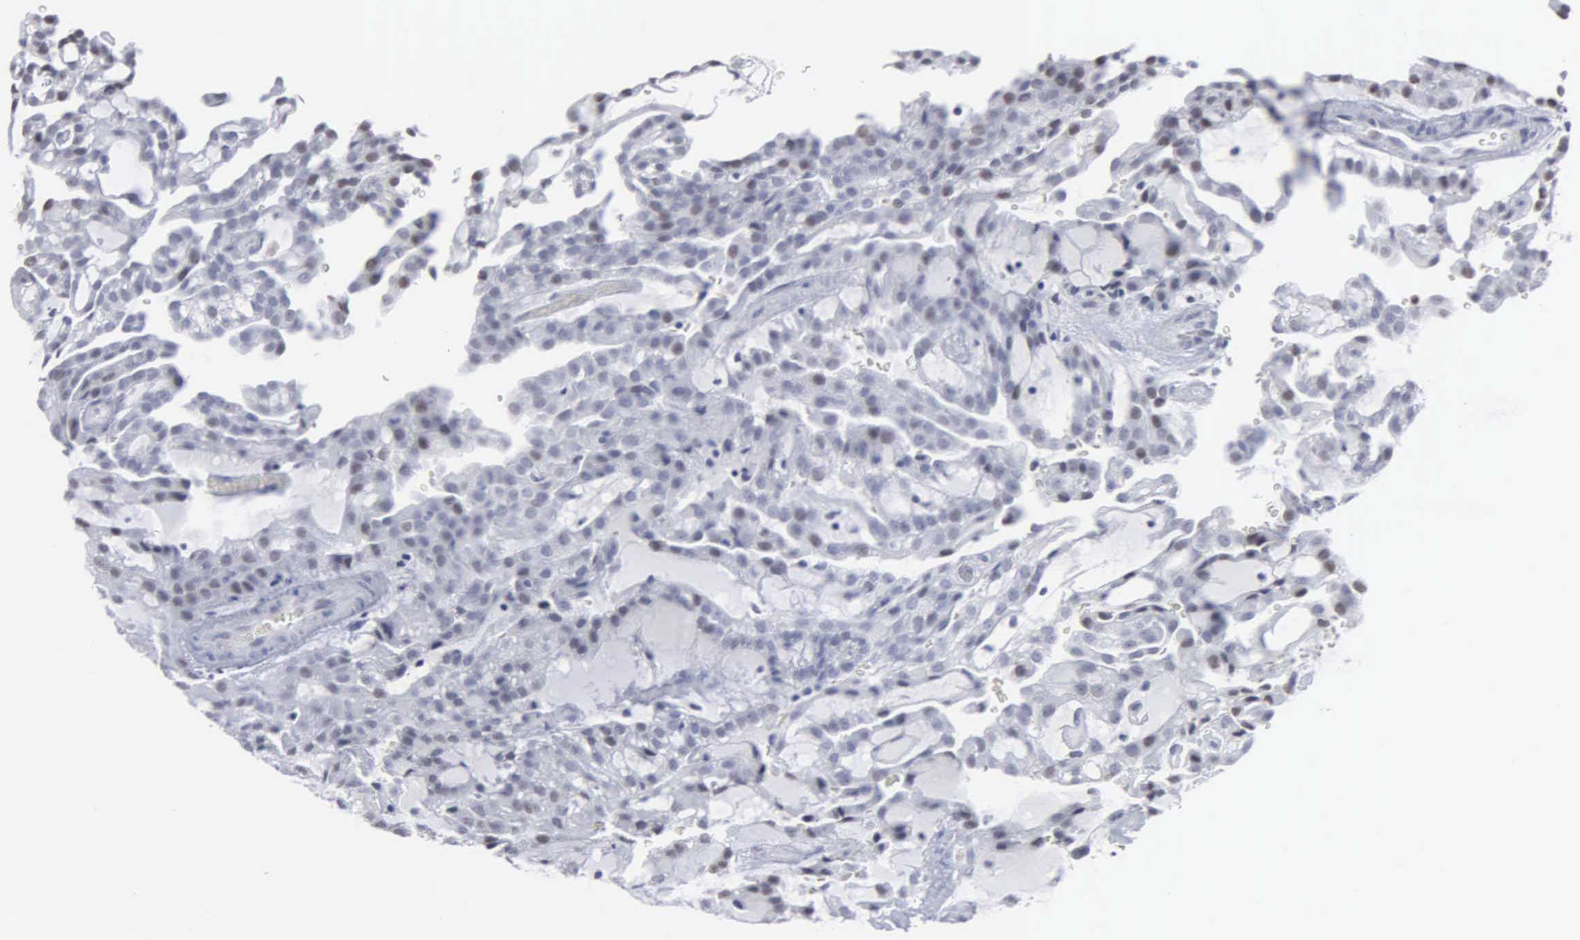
{"staining": {"intensity": "negative", "quantity": "none", "location": "none"}, "tissue": "renal cancer", "cell_type": "Tumor cells", "image_type": "cancer", "snomed": [{"axis": "morphology", "description": "Adenocarcinoma, NOS"}, {"axis": "topography", "description": "Kidney"}], "caption": "This is an IHC image of renal adenocarcinoma. There is no expression in tumor cells.", "gene": "SPIN3", "patient": {"sex": "male", "age": 63}}